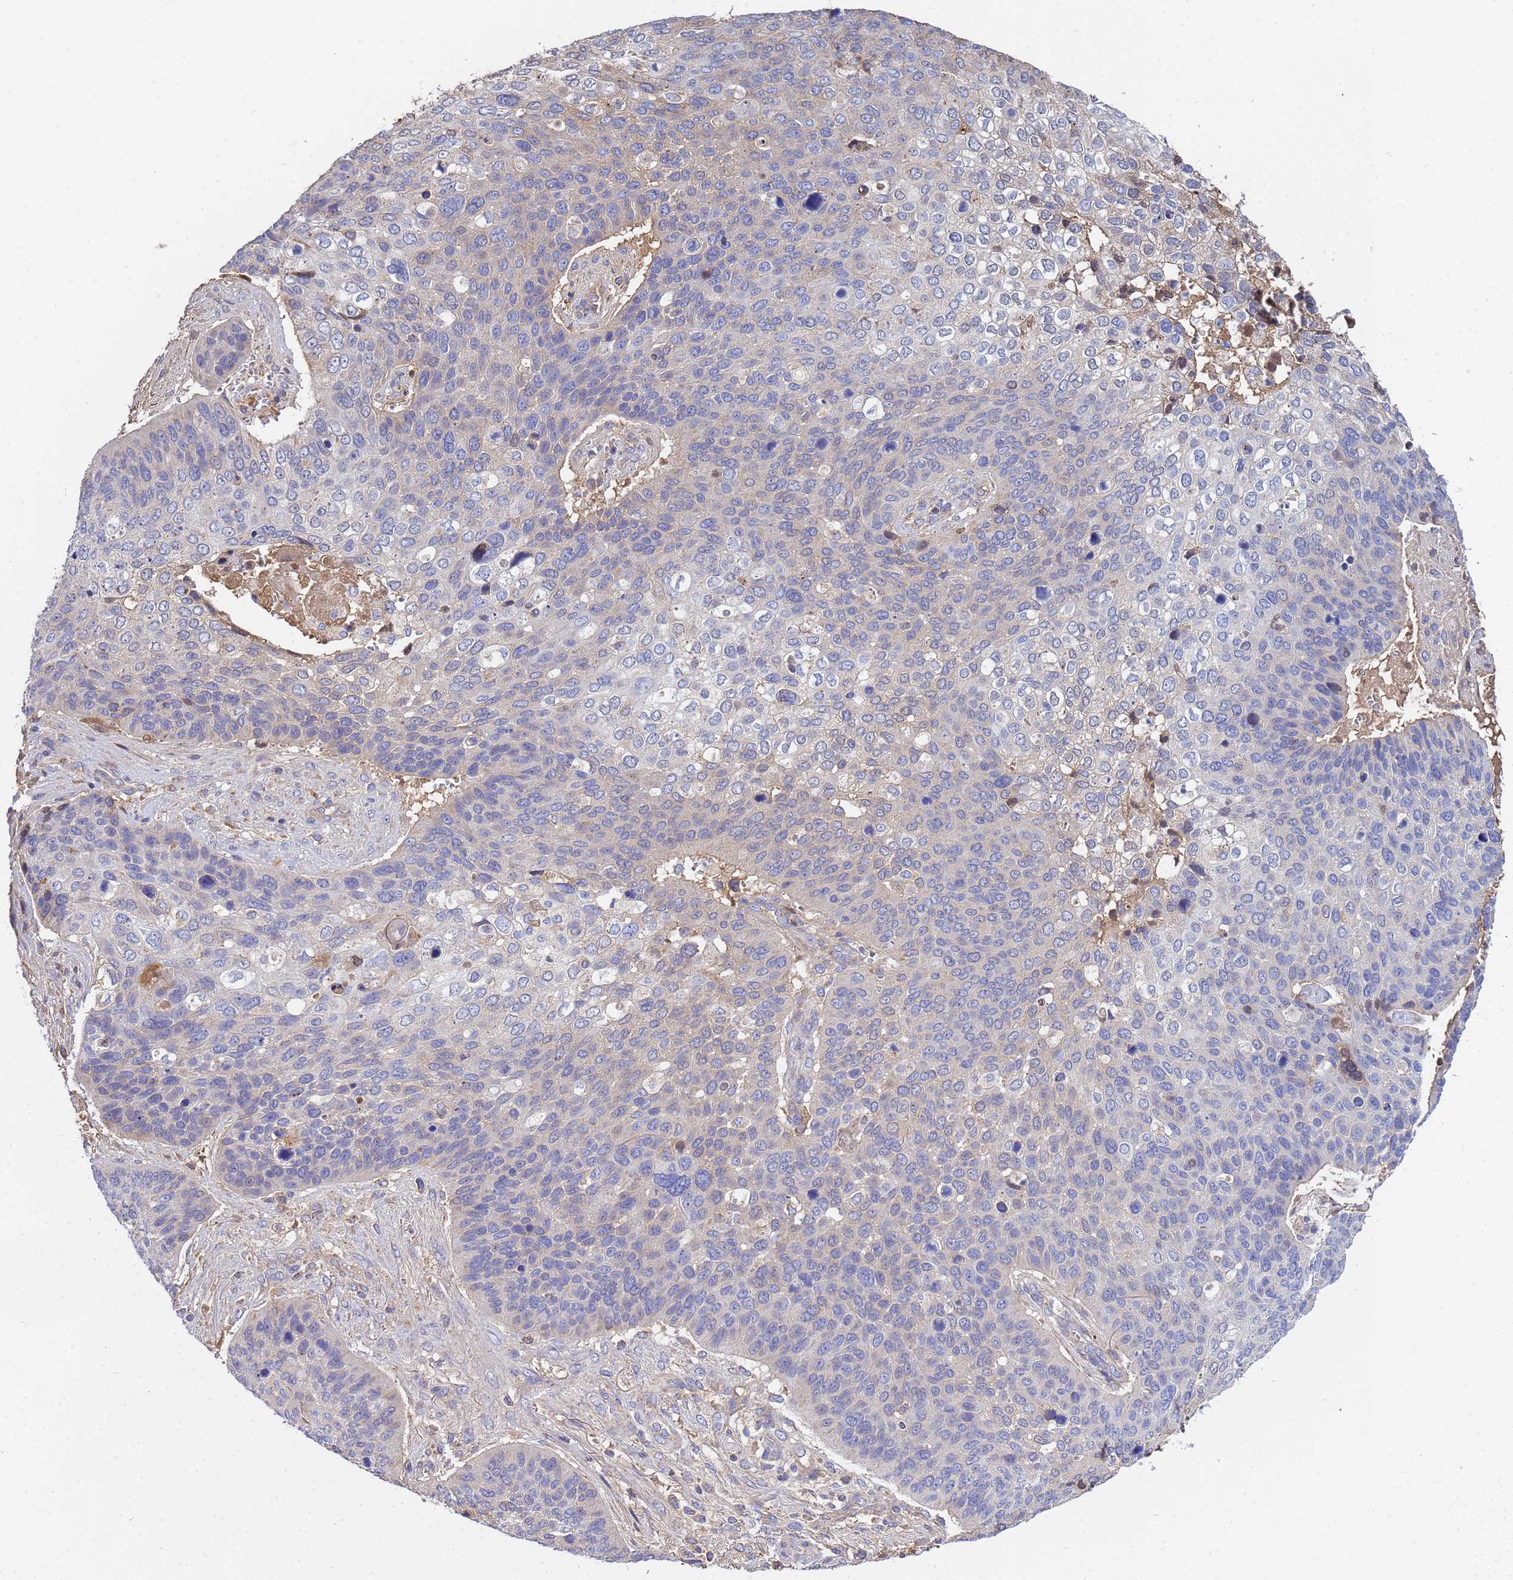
{"staining": {"intensity": "negative", "quantity": "none", "location": "none"}, "tissue": "skin cancer", "cell_type": "Tumor cells", "image_type": "cancer", "snomed": [{"axis": "morphology", "description": "Basal cell carcinoma"}, {"axis": "topography", "description": "Skin"}], "caption": "This is a micrograph of immunohistochemistry staining of skin basal cell carcinoma, which shows no staining in tumor cells.", "gene": "GLUD1", "patient": {"sex": "female", "age": 74}}